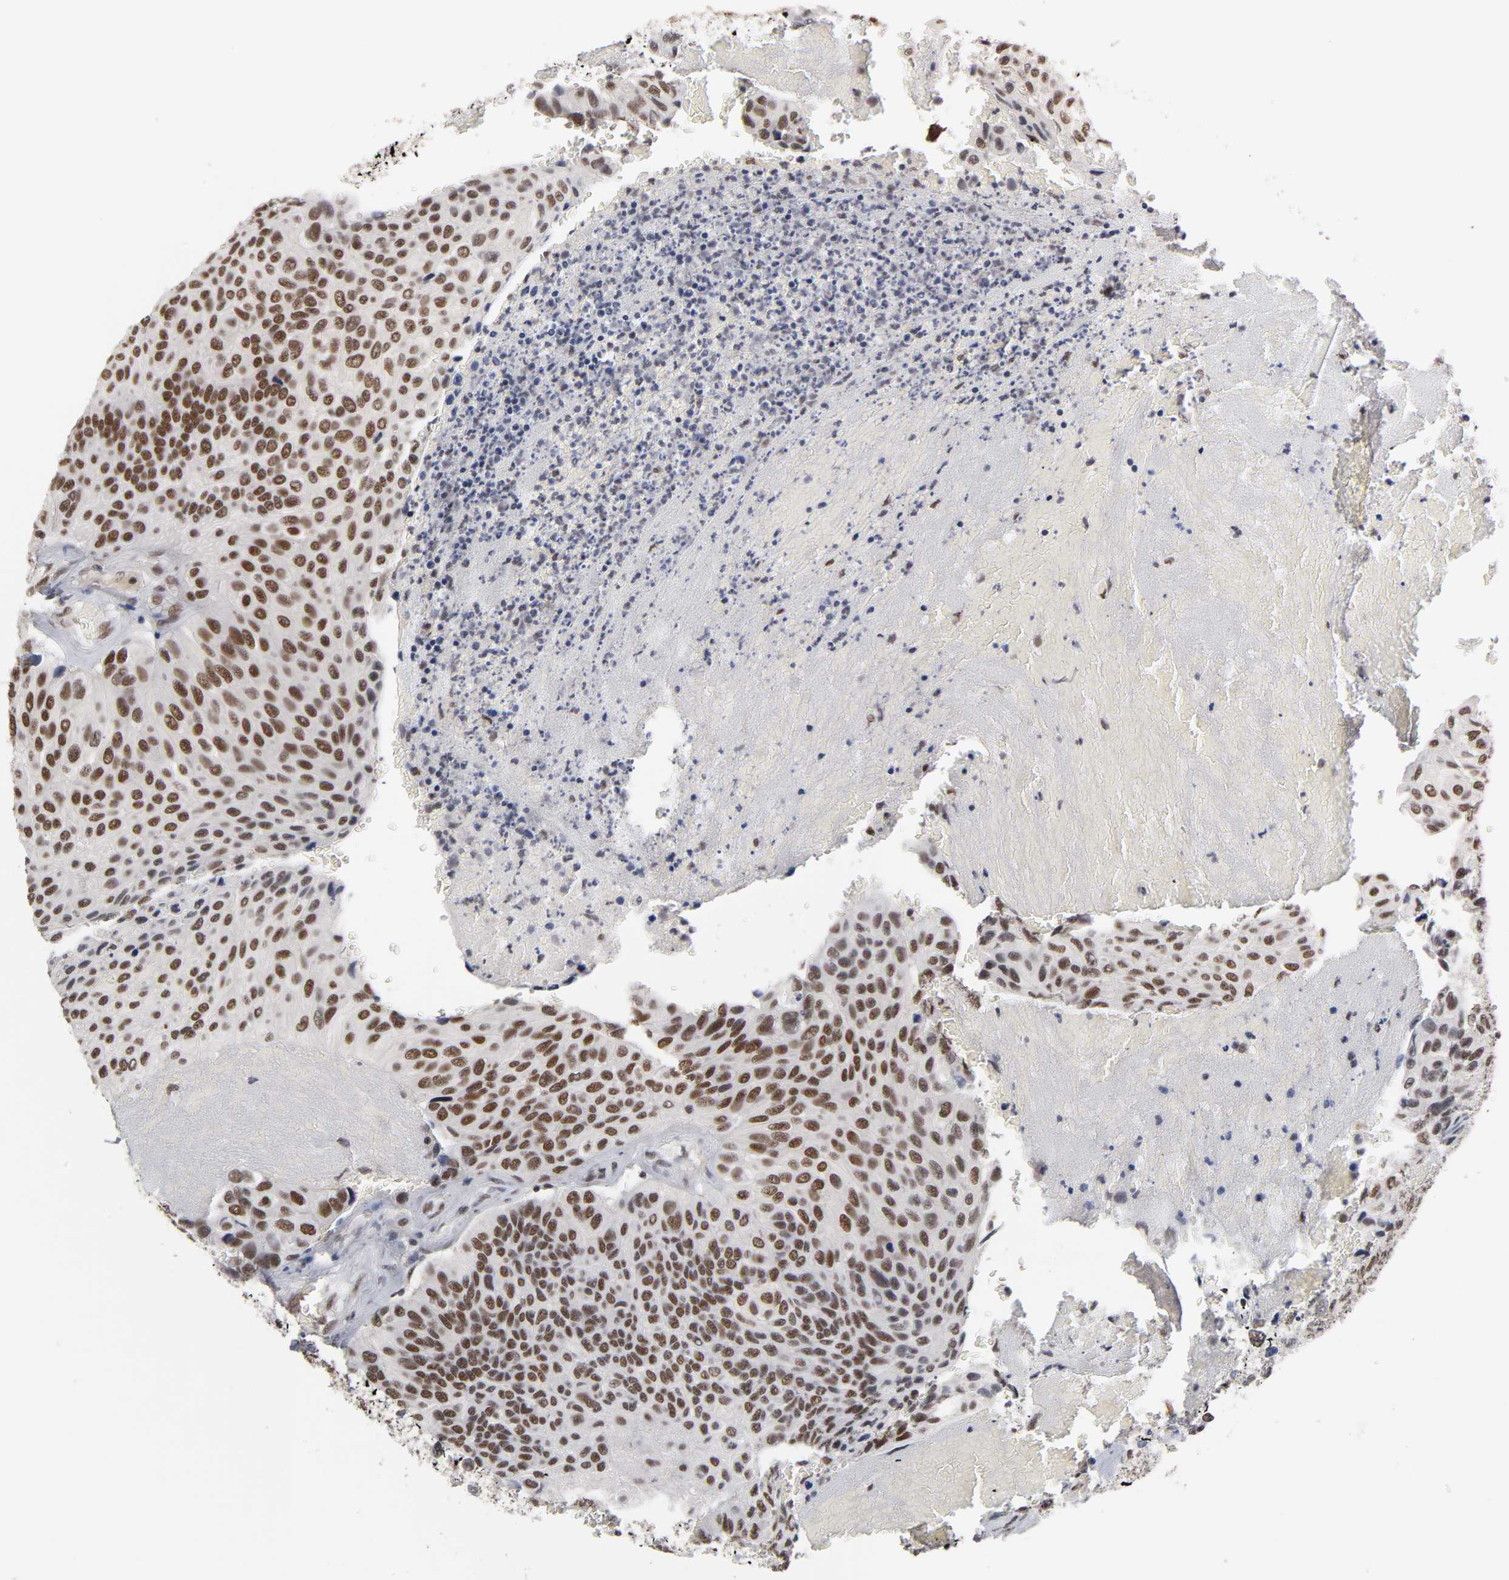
{"staining": {"intensity": "strong", "quantity": ">75%", "location": "nuclear"}, "tissue": "urothelial cancer", "cell_type": "Tumor cells", "image_type": "cancer", "snomed": [{"axis": "morphology", "description": "Urothelial carcinoma, High grade"}, {"axis": "topography", "description": "Urinary bladder"}], "caption": "High-grade urothelial carcinoma stained with a protein marker displays strong staining in tumor cells.", "gene": "TRIM33", "patient": {"sex": "male", "age": 66}}